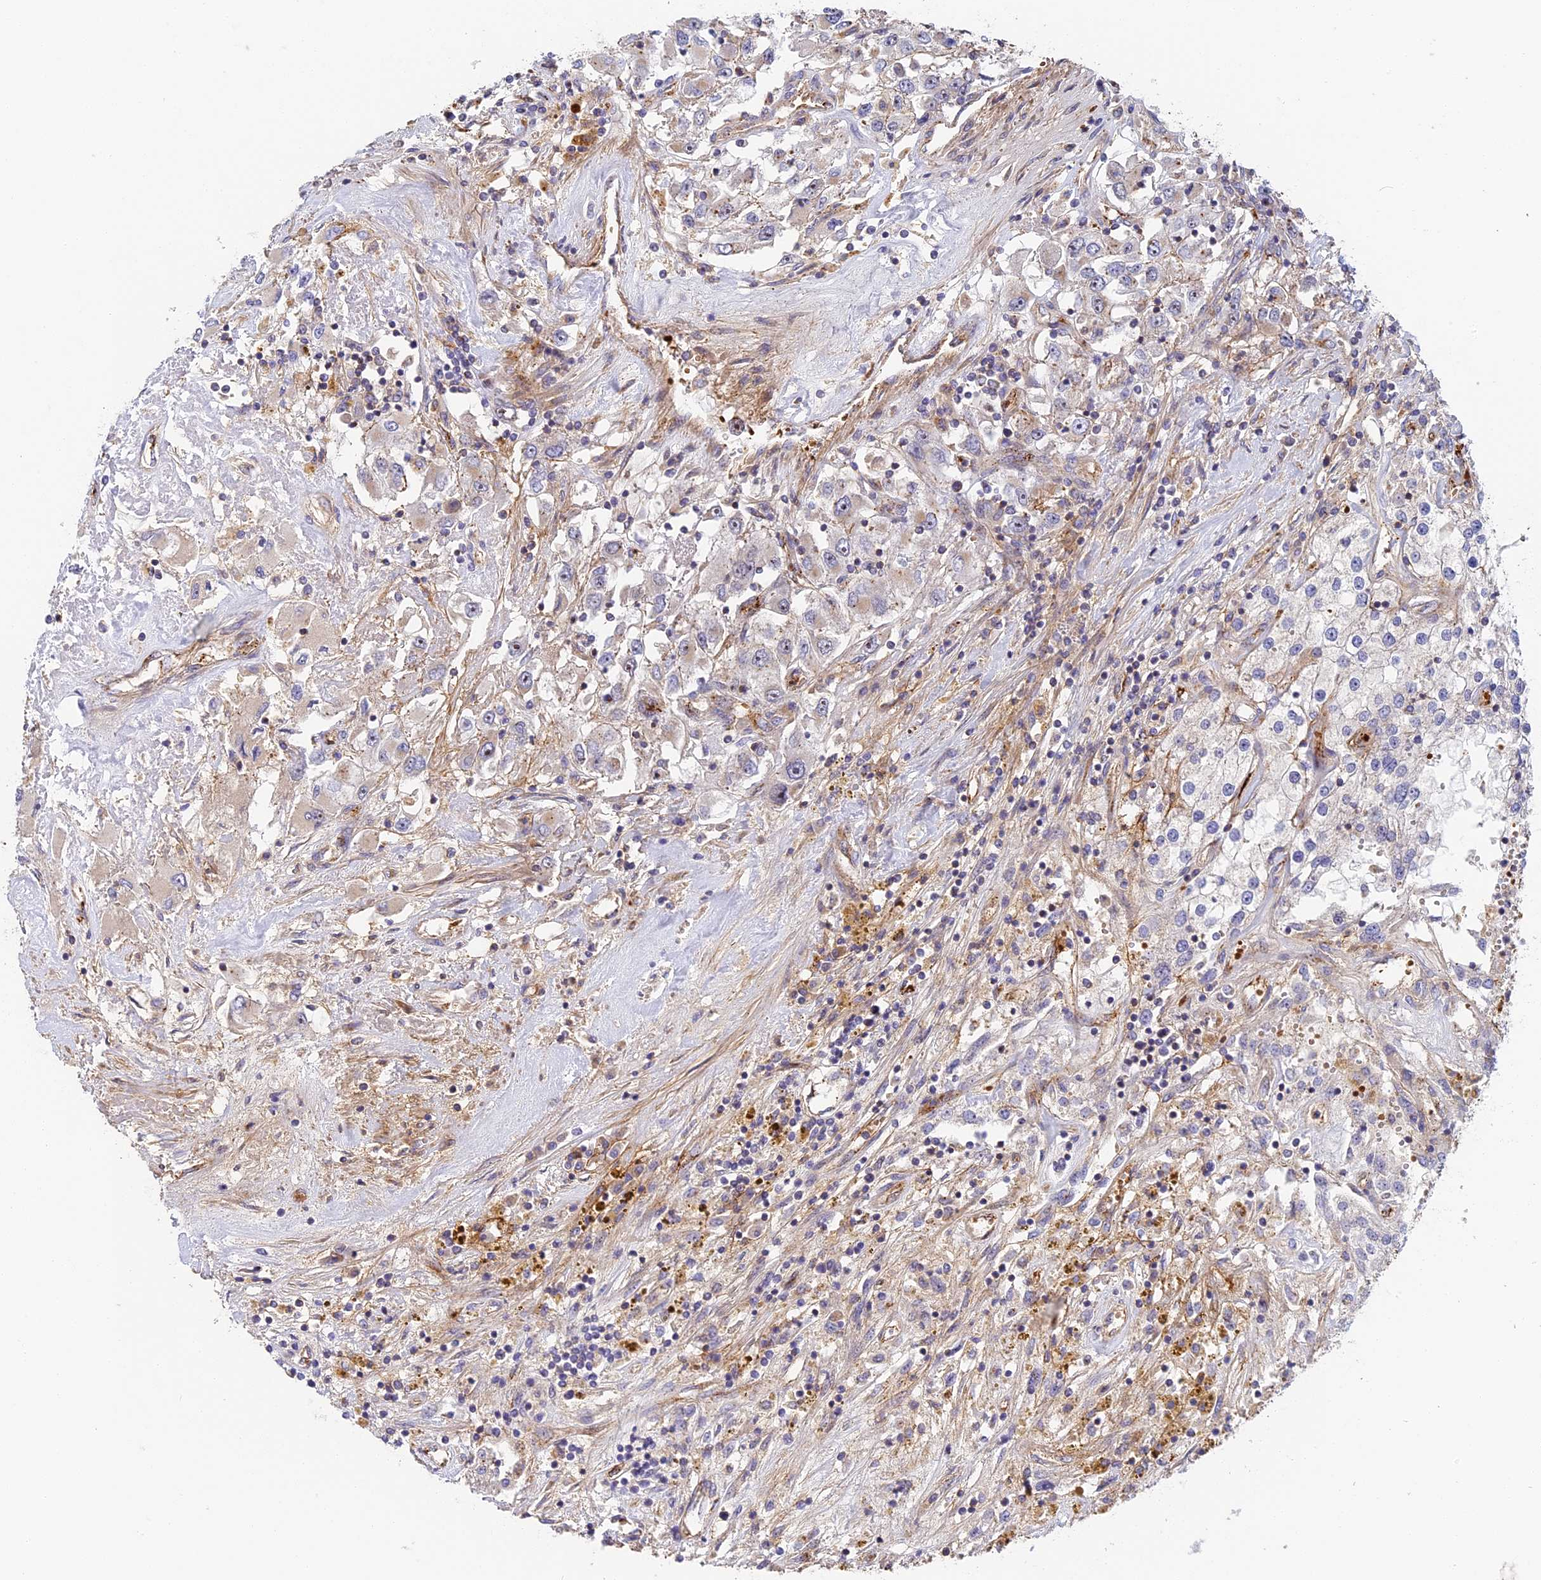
{"staining": {"intensity": "negative", "quantity": "none", "location": "none"}, "tissue": "renal cancer", "cell_type": "Tumor cells", "image_type": "cancer", "snomed": [{"axis": "morphology", "description": "Adenocarcinoma, NOS"}, {"axis": "topography", "description": "Kidney"}], "caption": "Immunohistochemical staining of human adenocarcinoma (renal) shows no significant expression in tumor cells.", "gene": "MISP3", "patient": {"sex": "female", "age": 52}}